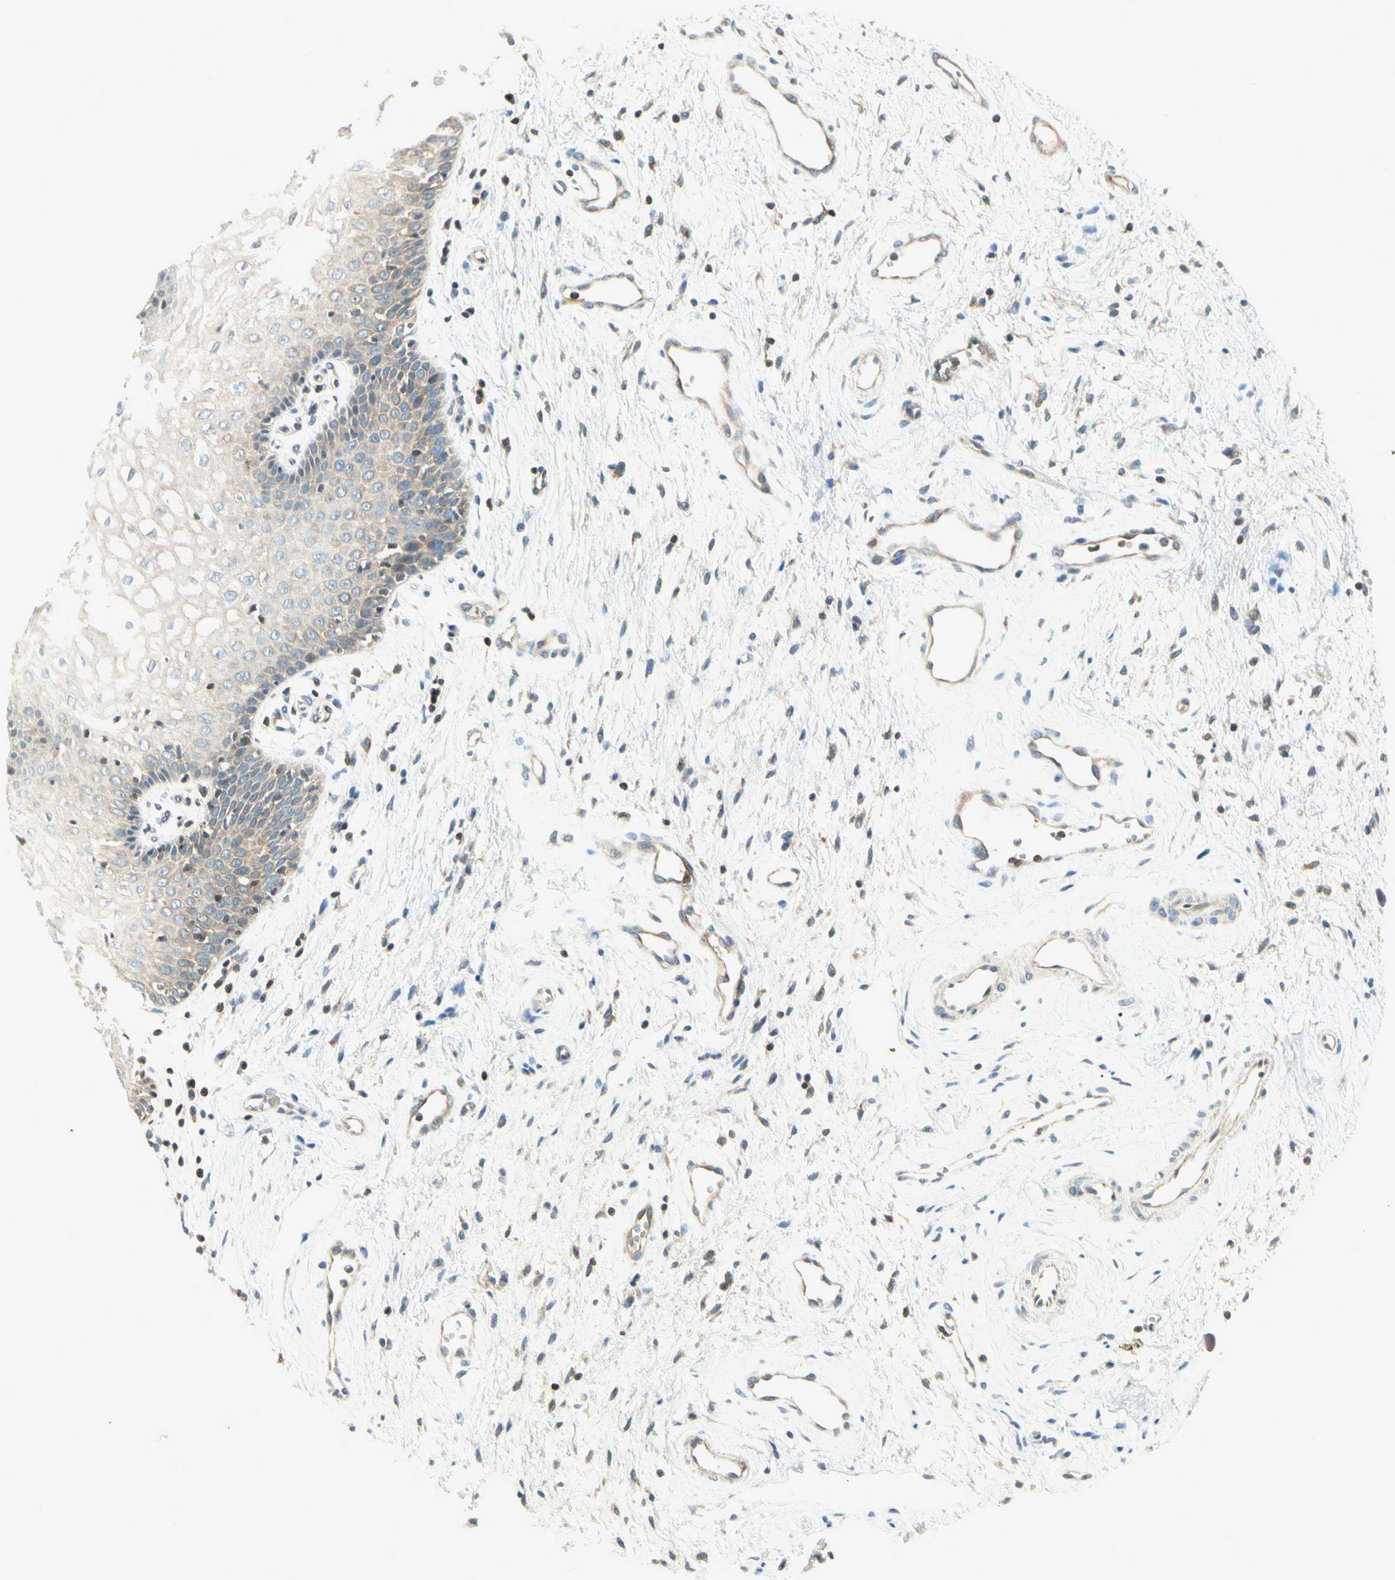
{"staining": {"intensity": "weak", "quantity": "25%-75%", "location": "cytoplasmic/membranous"}, "tissue": "vagina", "cell_type": "Squamous epithelial cells", "image_type": "normal", "snomed": [{"axis": "morphology", "description": "Normal tissue, NOS"}, {"axis": "topography", "description": "Vagina"}], "caption": "Weak cytoplasmic/membranous positivity is appreciated in approximately 25%-75% of squamous epithelial cells in benign vagina. Ihc stains the protein of interest in brown and the nuclei are stained blue.", "gene": "CDH6", "patient": {"sex": "female", "age": 34}}